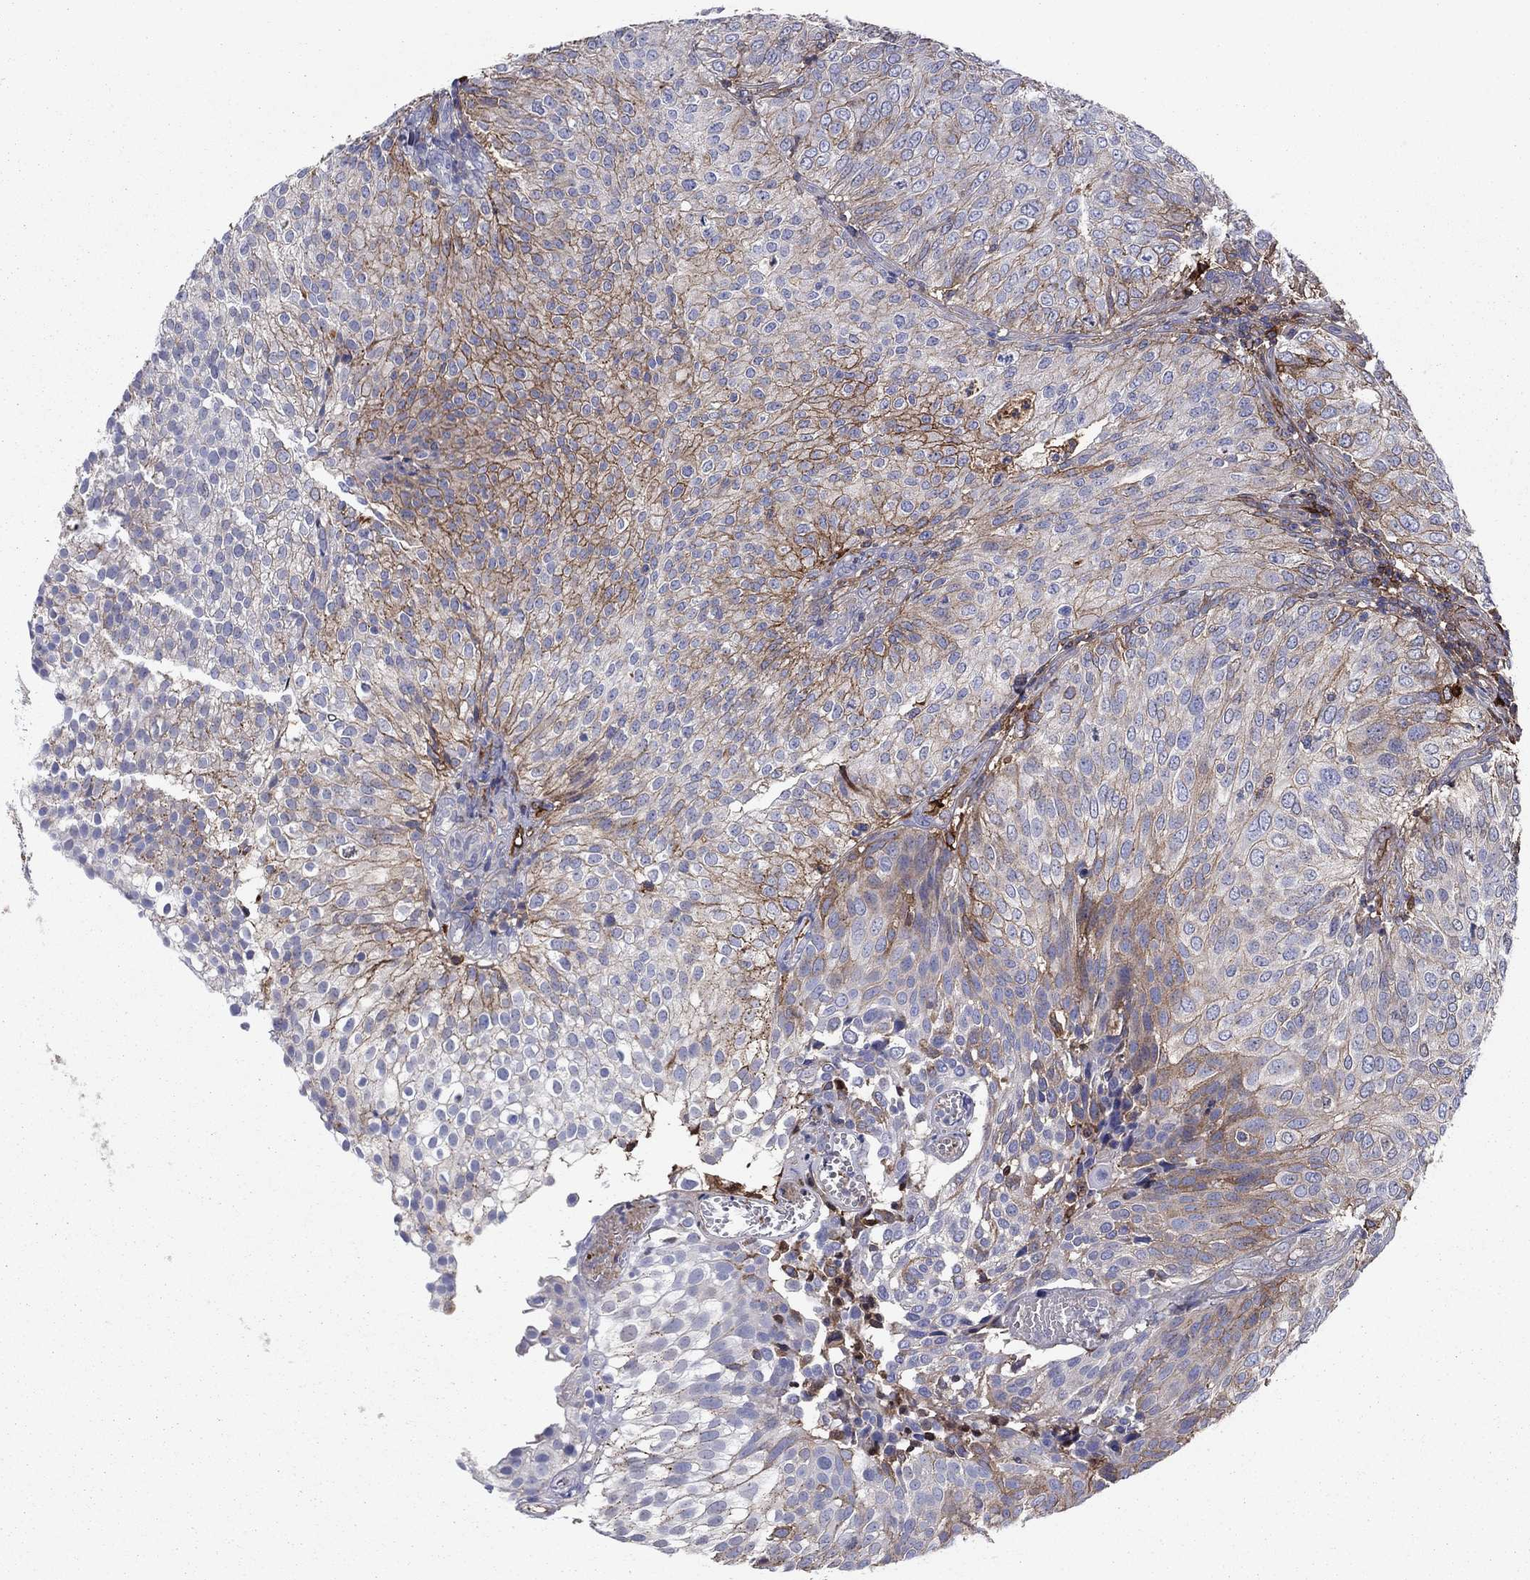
{"staining": {"intensity": "moderate", "quantity": "25%-75%", "location": "cytoplasmic/membranous"}, "tissue": "urothelial cancer", "cell_type": "Tumor cells", "image_type": "cancer", "snomed": [{"axis": "morphology", "description": "Urothelial carcinoma, High grade"}, {"axis": "topography", "description": "Urinary bladder"}], "caption": "The immunohistochemical stain shows moderate cytoplasmic/membranous expression in tumor cells of urothelial cancer tissue.", "gene": "HPX", "patient": {"sex": "female", "age": 79}}